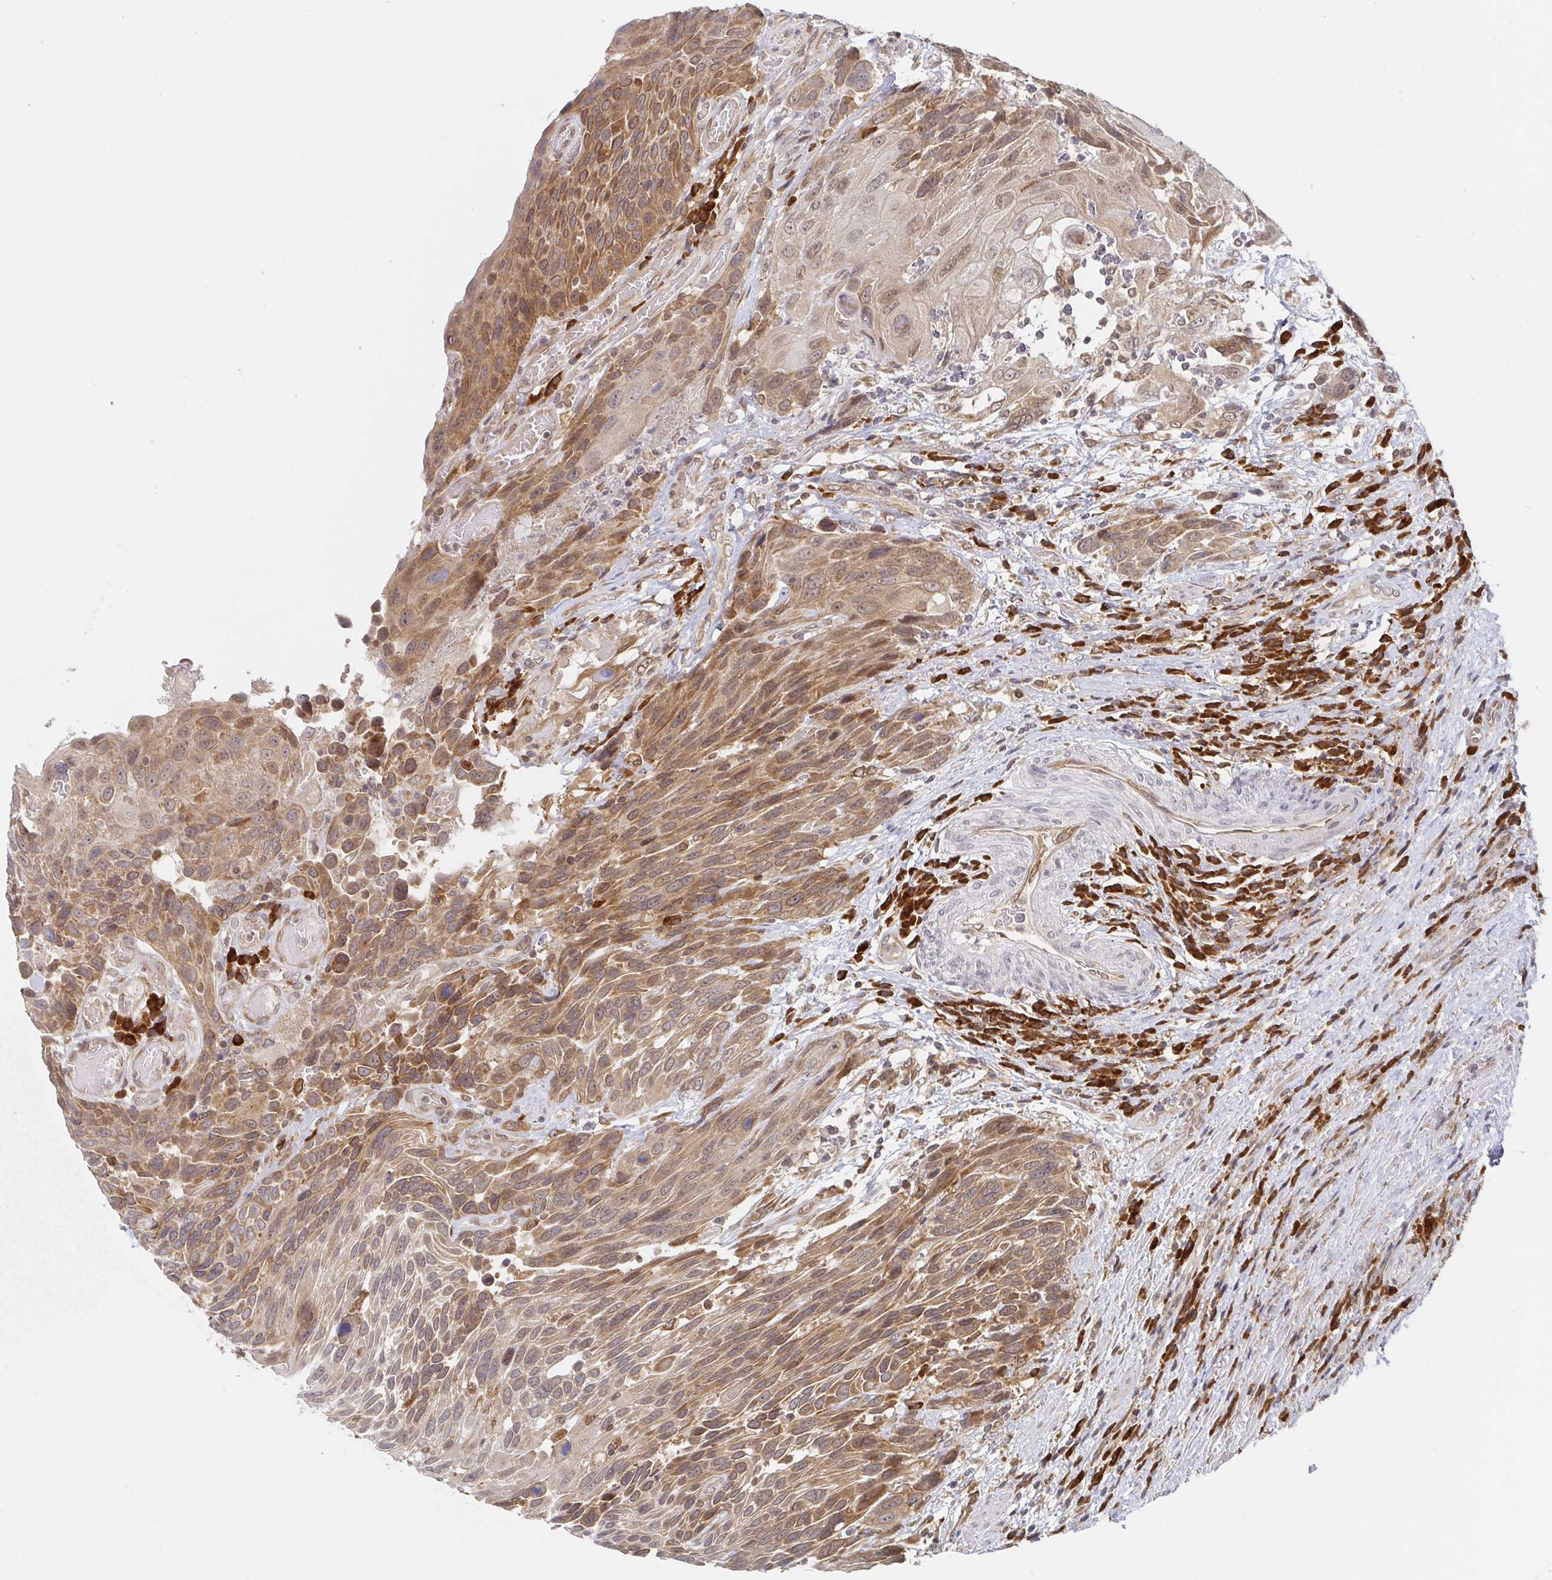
{"staining": {"intensity": "moderate", "quantity": ">75%", "location": "cytoplasmic/membranous"}, "tissue": "urothelial cancer", "cell_type": "Tumor cells", "image_type": "cancer", "snomed": [{"axis": "morphology", "description": "Urothelial carcinoma, High grade"}, {"axis": "topography", "description": "Urinary bladder"}], "caption": "A micrograph of human high-grade urothelial carcinoma stained for a protein exhibits moderate cytoplasmic/membranous brown staining in tumor cells. (IHC, brightfield microscopy, high magnification).", "gene": "ALG1", "patient": {"sex": "female", "age": 70}}